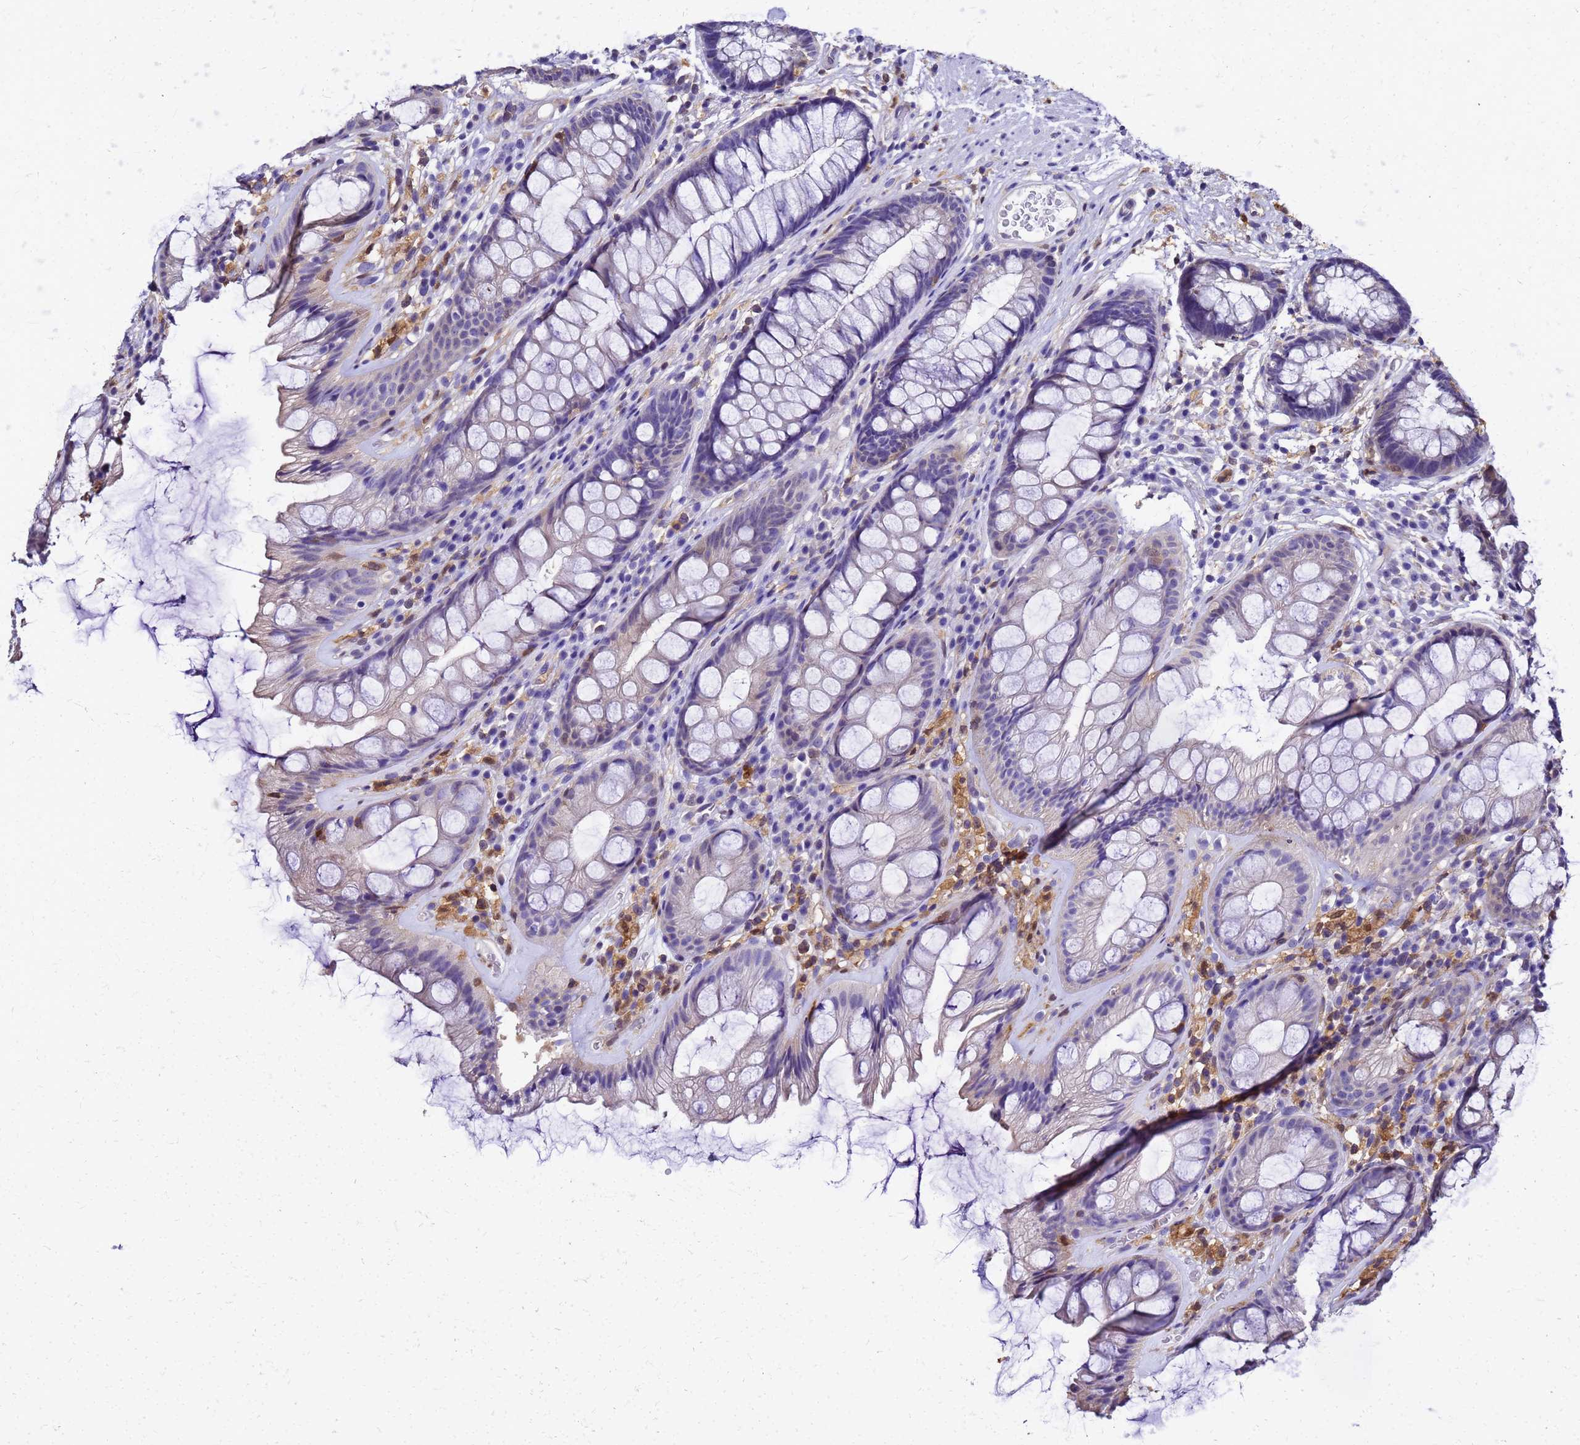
{"staining": {"intensity": "weak", "quantity": "<25%", "location": "cytoplasmic/membranous"}, "tissue": "rectum", "cell_type": "Glandular cells", "image_type": "normal", "snomed": [{"axis": "morphology", "description": "Normal tissue, NOS"}, {"axis": "topography", "description": "Rectum"}], "caption": "DAB (3,3'-diaminobenzidine) immunohistochemical staining of benign human rectum displays no significant expression in glandular cells. The staining is performed using DAB (3,3'-diaminobenzidine) brown chromogen with nuclei counter-stained in using hematoxylin.", "gene": "S100A11", "patient": {"sex": "male", "age": 74}}